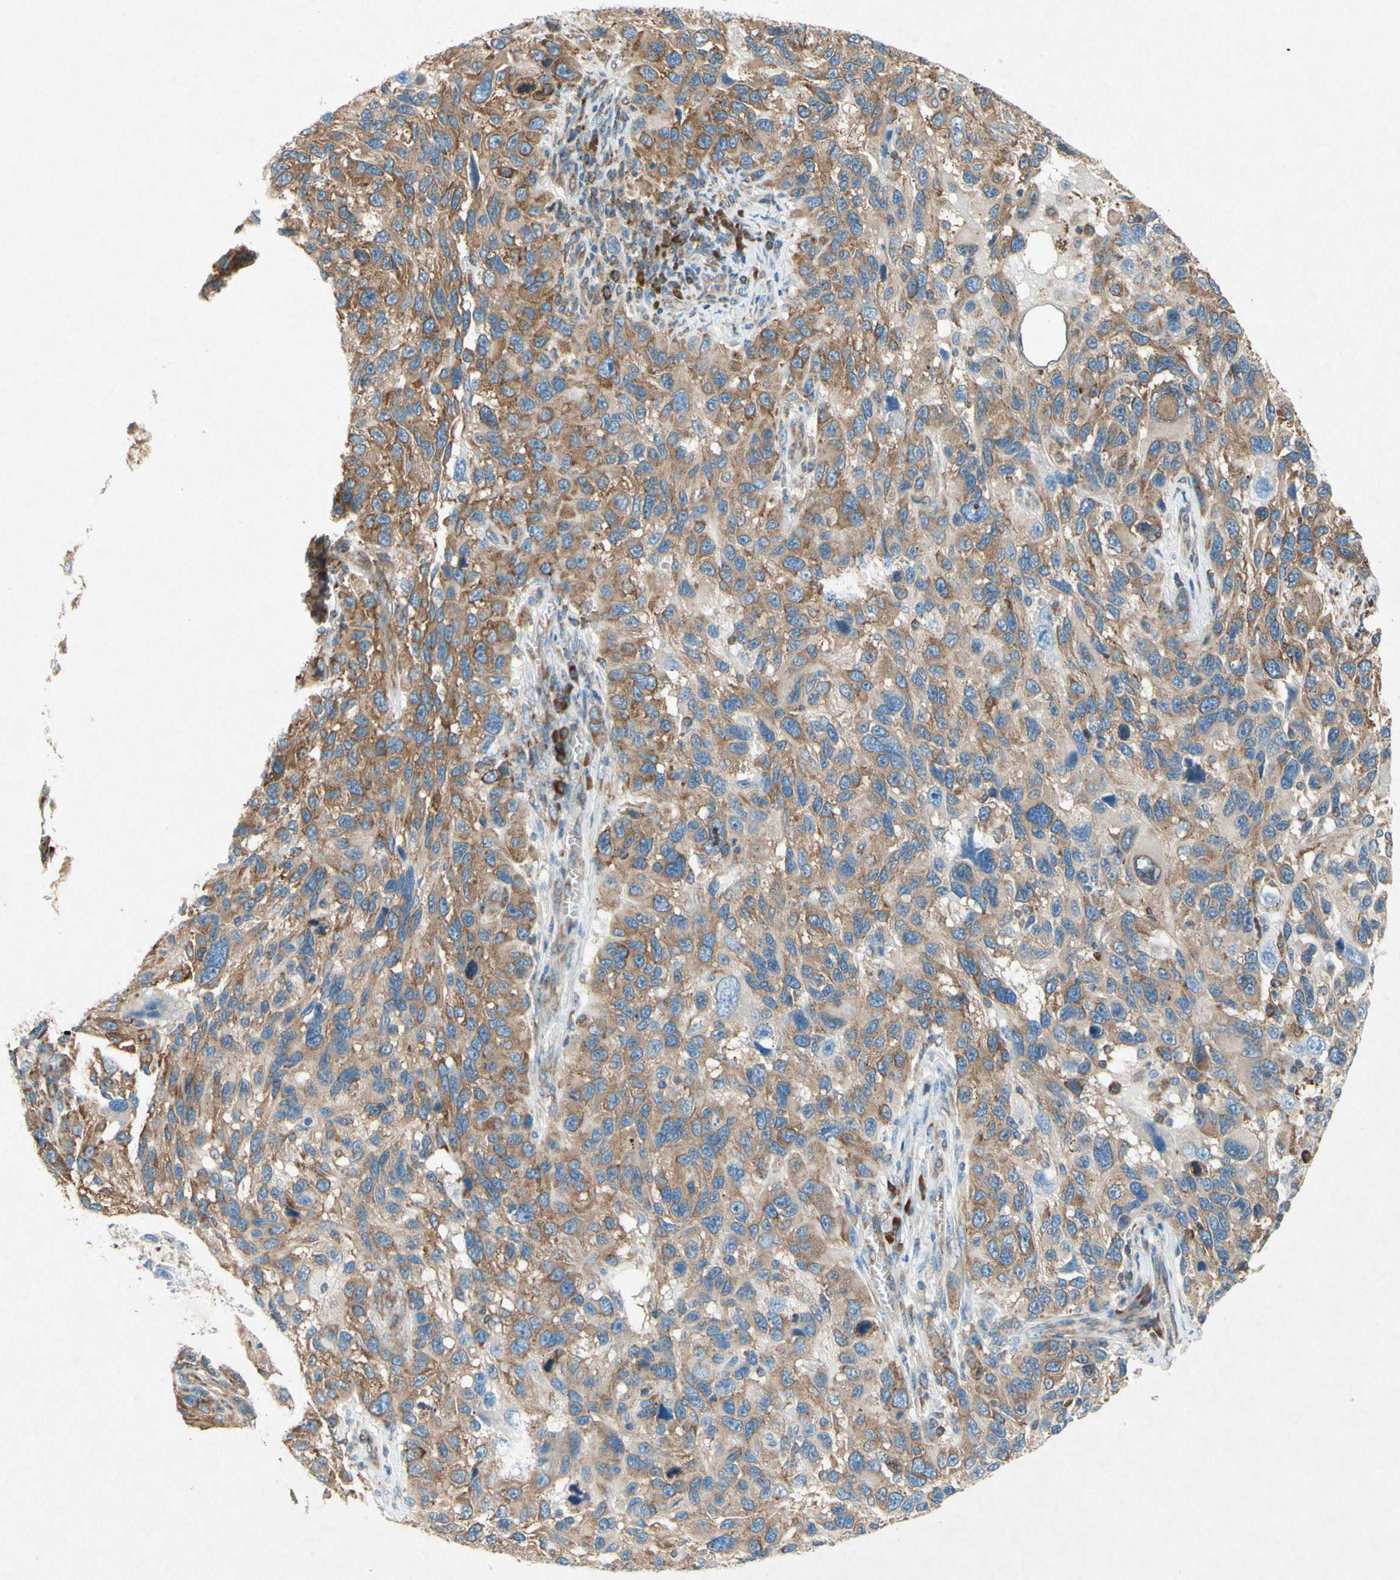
{"staining": {"intensity": "moderate", "quantity": ">75%", "location": "cytoplasmic/membranous"}, "tissue": "melanoma", "cell_type": "Tumor cells", "image_type": "cancer", "snomed": [{"axis": "morphology", "description": "Malignant melanoma, NOS"}, {"axis": "topography", "description": "Skin"}], "caption": "A high-resolution histopathology image shows immunohistochemistry staining of melanoma, which displays moderate cytoplasmic/membranous positivity in approximately >75% of tumor cells.", "gene": "PABPC1", "patient": {"sex": "male", "age": 53}}